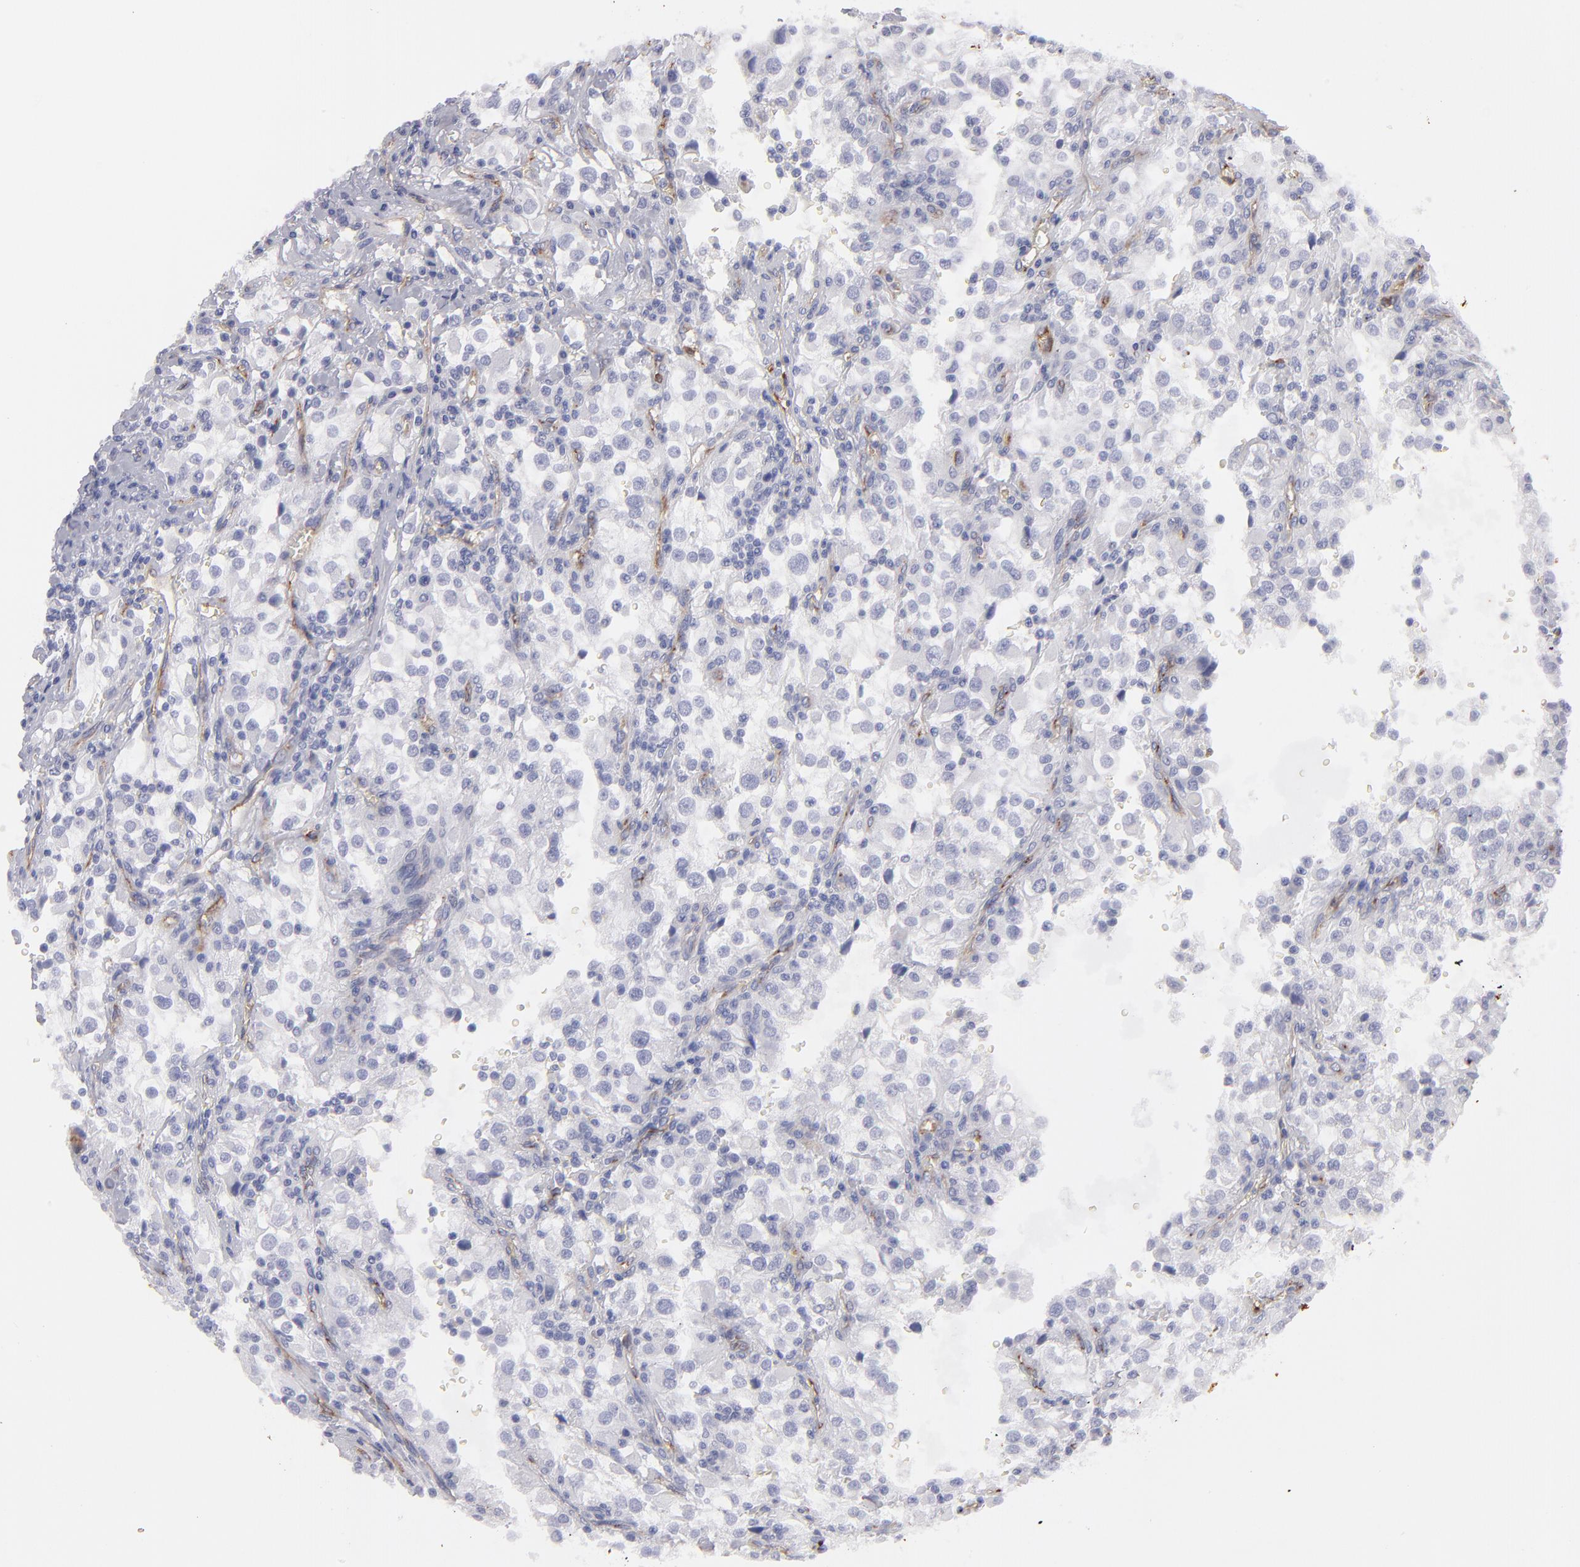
{"staining": {"intensity": "negative", "quantity": "none", "location": "none"}, "tissue": "renal cancer", "cell_type": "Tumor cells", "image_type": "cancer", "snomed": [{"axis": "morphology", "description": "Adenocarcinoma, NOS"}, {"axis": "topography", "description": "Kidney"}], "caption": "The histopathology image shows no staining of tumor cells in renal adenocarcinoma. (DAB IHC, high magnification).", "gene": "PLVAP", "patient": {"sex": "female", "age": 52}}